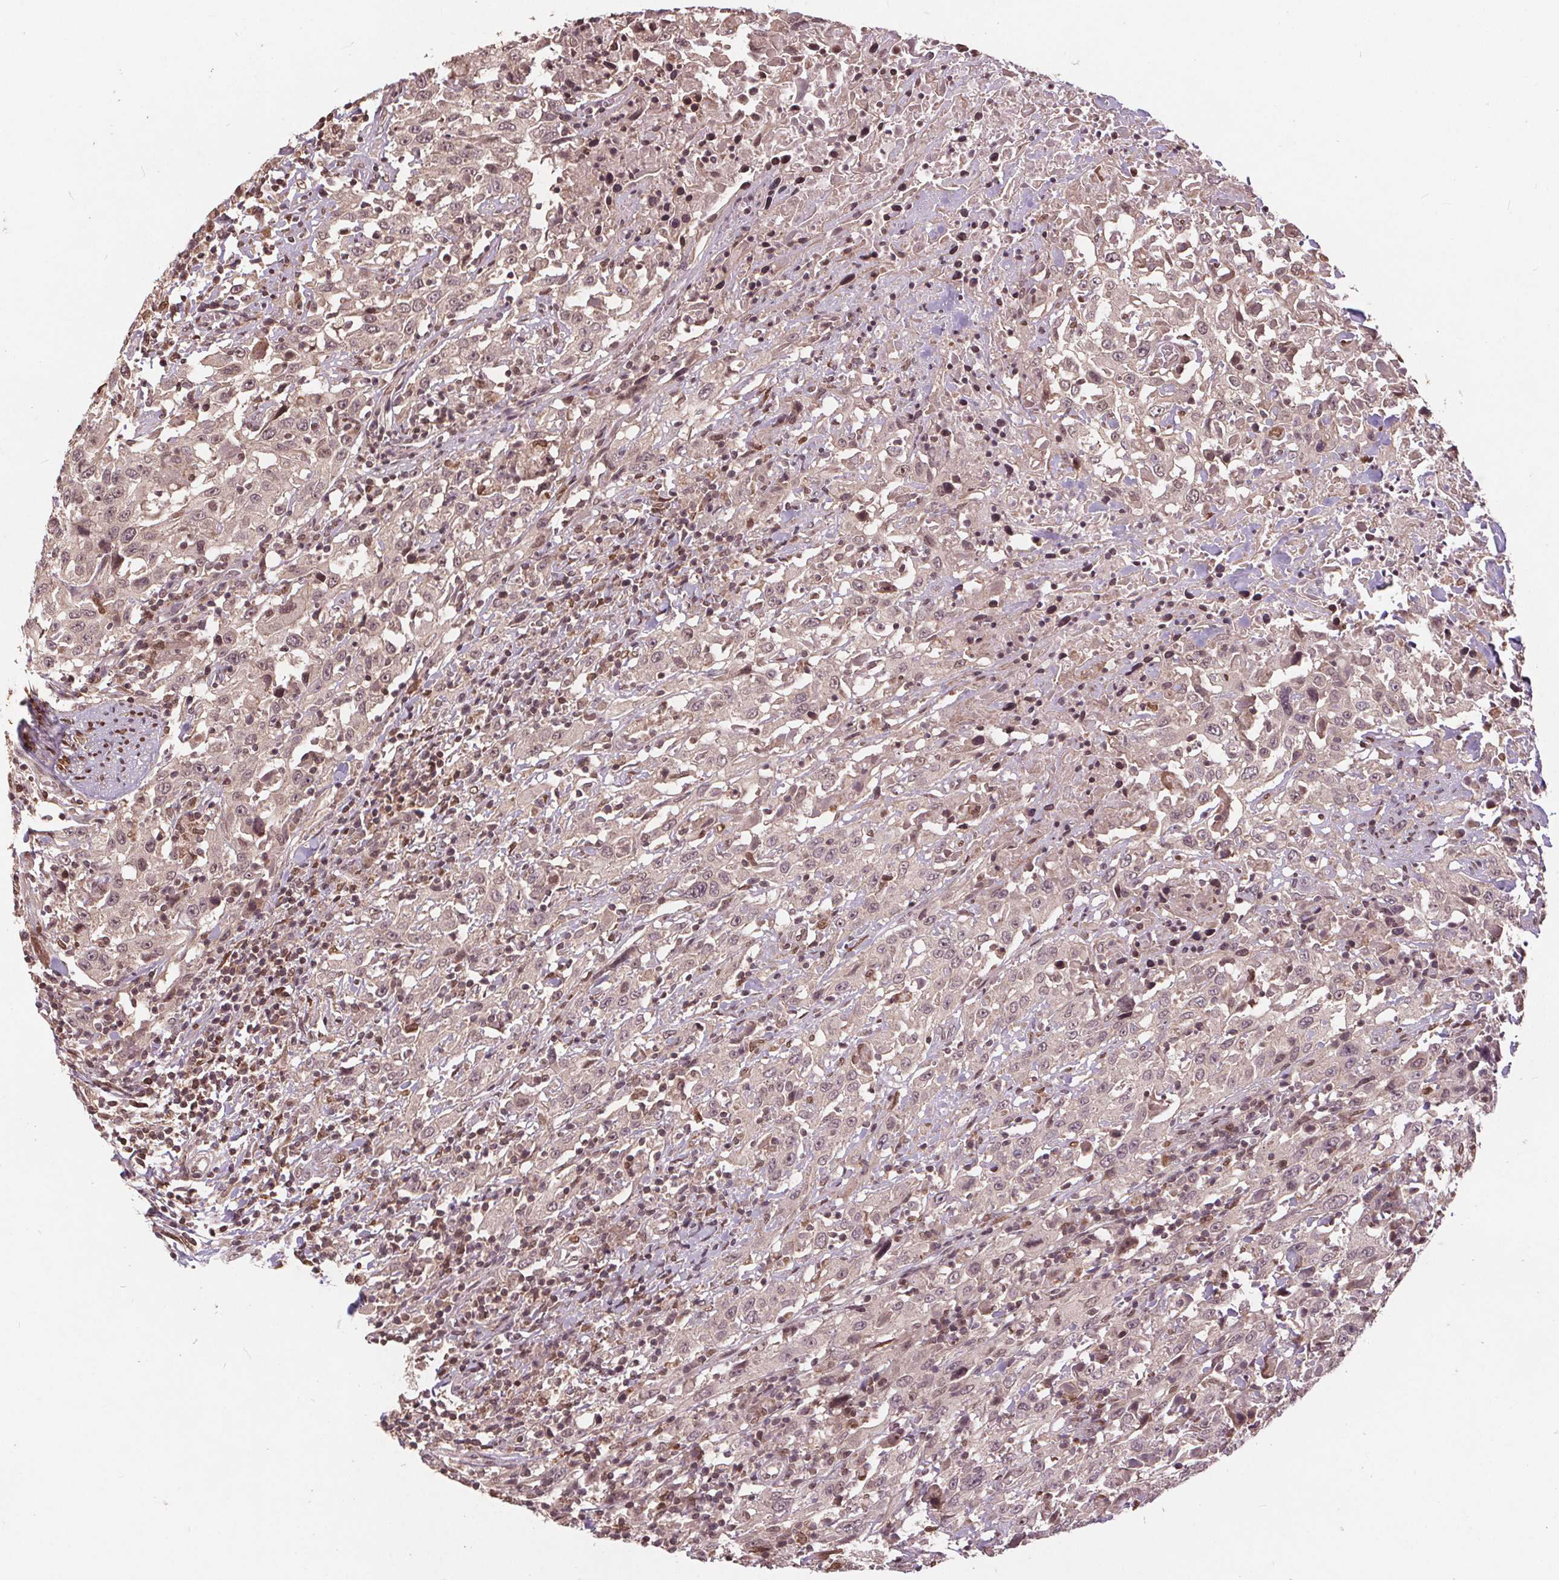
{"staining": {"intensity": "weak", "quantity": "<25%", "location": "nuclear"}, "tissue": "urothelial cancer", "cell_type": "Tumor cells", "image_type": "cancer", "snomed": [{"axis": "morphology", "description": "Urothelial carcinoma, High grade"}, {"axis": "topography", "description": "Urinary bladder"}], "caption": "Tumor cells show no significant positivity in high-grade urothelial carcinoma.", "gene": "HIF1AN", "patient": {"sex": "male", "age": 61}}